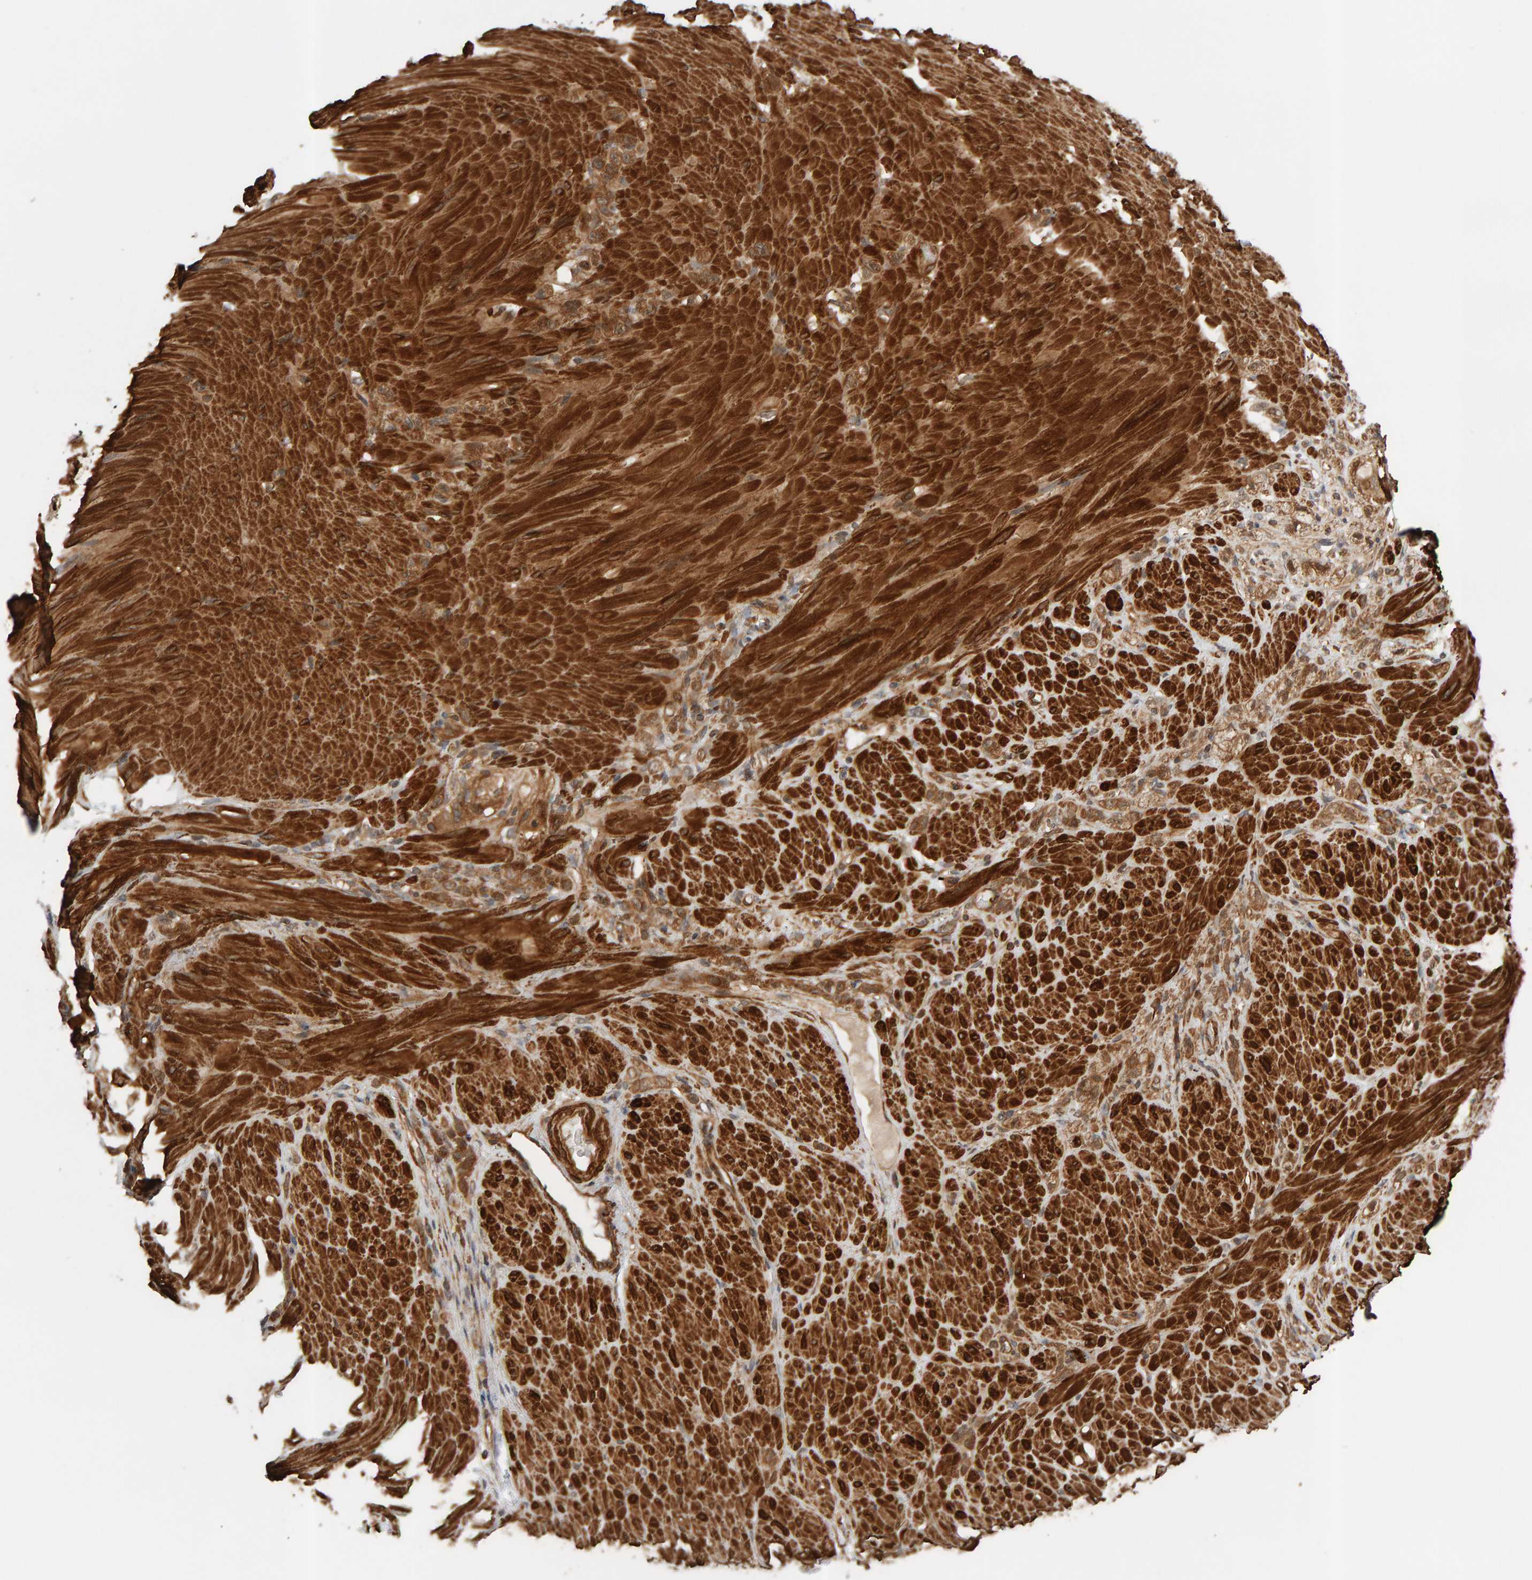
{"staining": {"intensity": "weak", "quantity": ">75%", "location": "cytoplasmic/membranous"}, "tissue": "stomach cancer", "cell_type": "Tumor cells", "image_type": "cancer", "snomed": [{"axis": "morphology", "description": "Normal tissue, NOS"}, {"axis": "morphology", "description": "Adenocarcinoma, NOS"}, {"axis": "topography", "description": "Stomach"}], "caption": "A brown stain highlights weak cytoplasmic/membranous expression of a protein in human stomach adenocarcinoma tumor cells.", "gene": "SYNRG", "patient": {"sex": "male", "age": 82}}